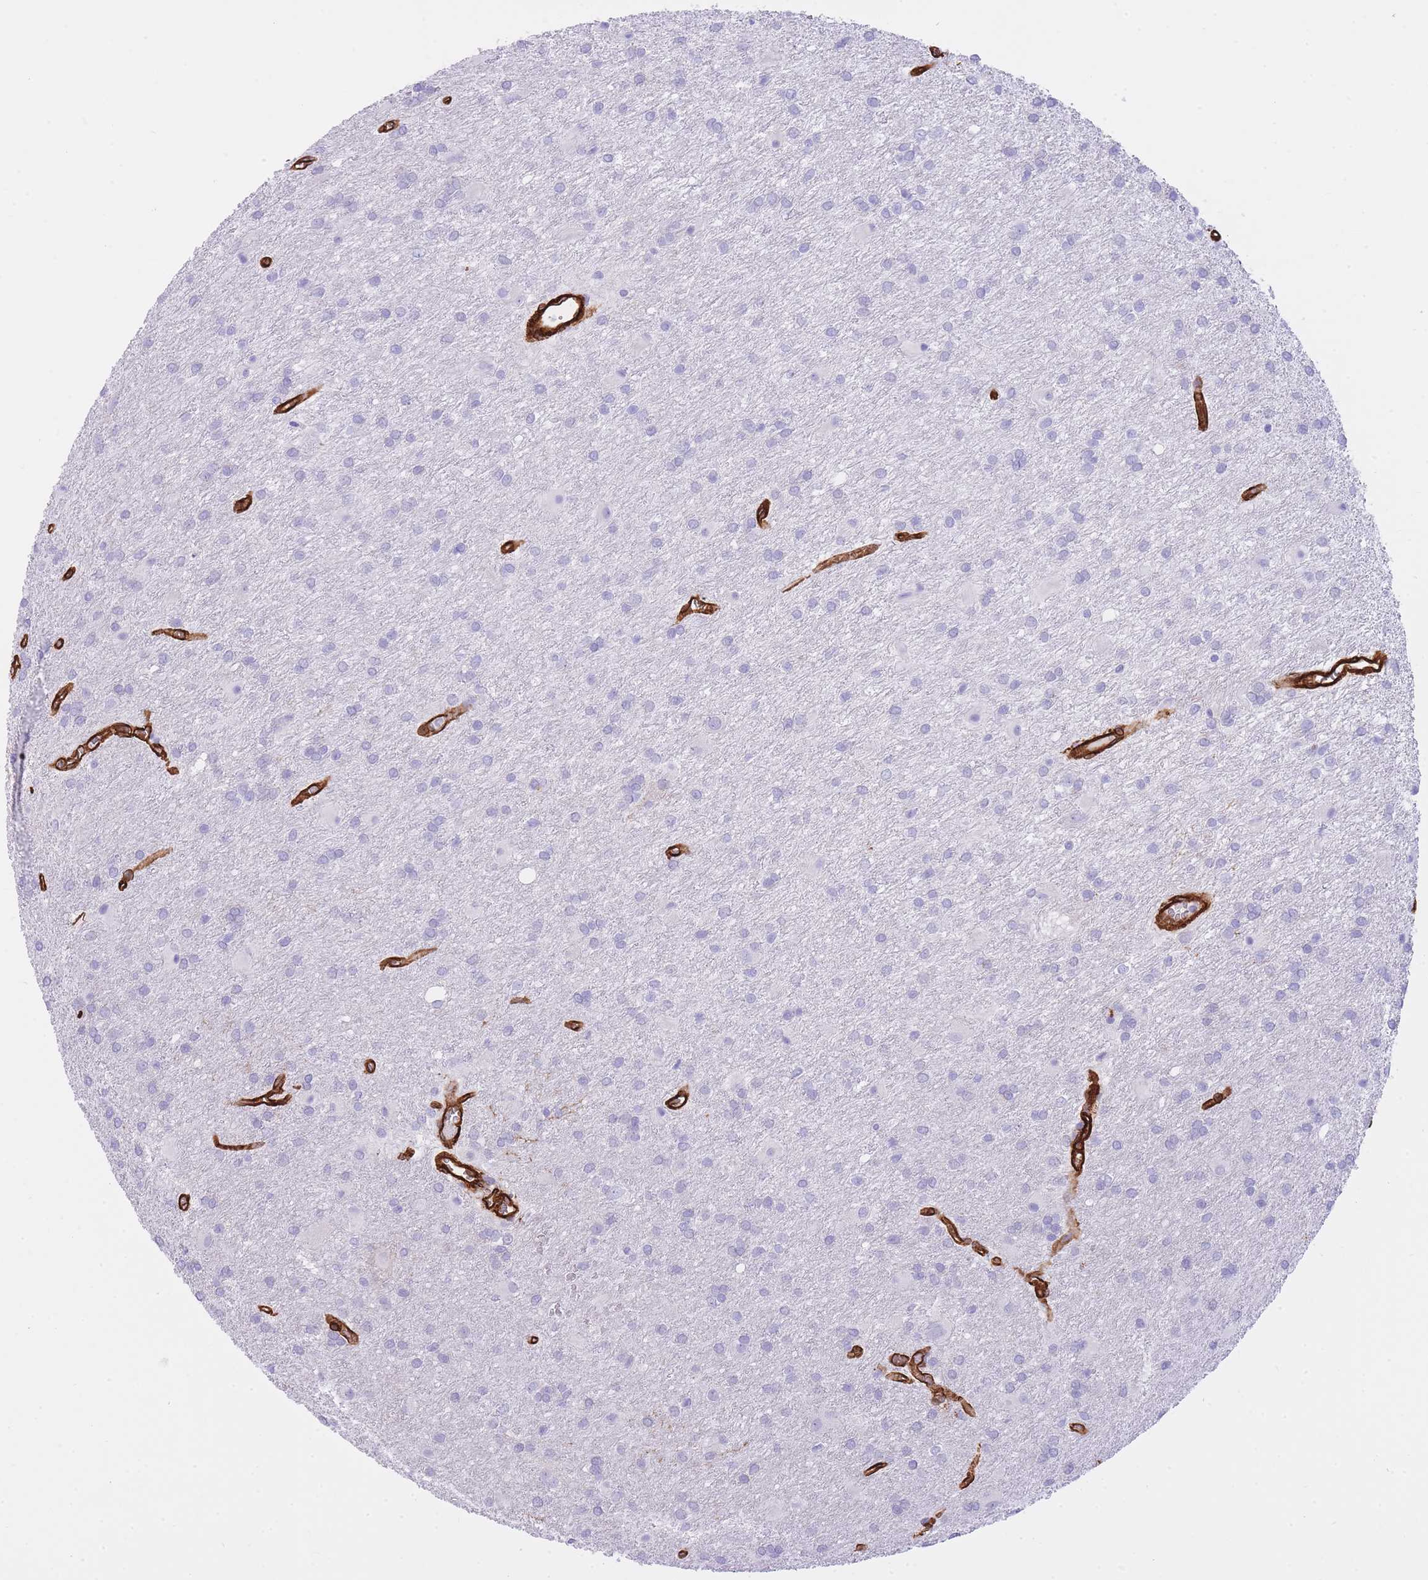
{"staining": {"intensity": "negative", "quantity": "none", "location": "none"}, "tissue": "glioma", "cell_type": "Tumor cells", "image_type": "cancer", "snomed": [{"axis": "morphology", "description": "Glioma, malignant, High grade"}, {"axis": "topography", "description": "Brain"}], "caption": "The micrograph shows no staining of tumor cells in malignant high-grade glioma. Nuclei are stained in blue.", "gene": "CAVIN1", "patient": {"sex": "female", "age": 50}}